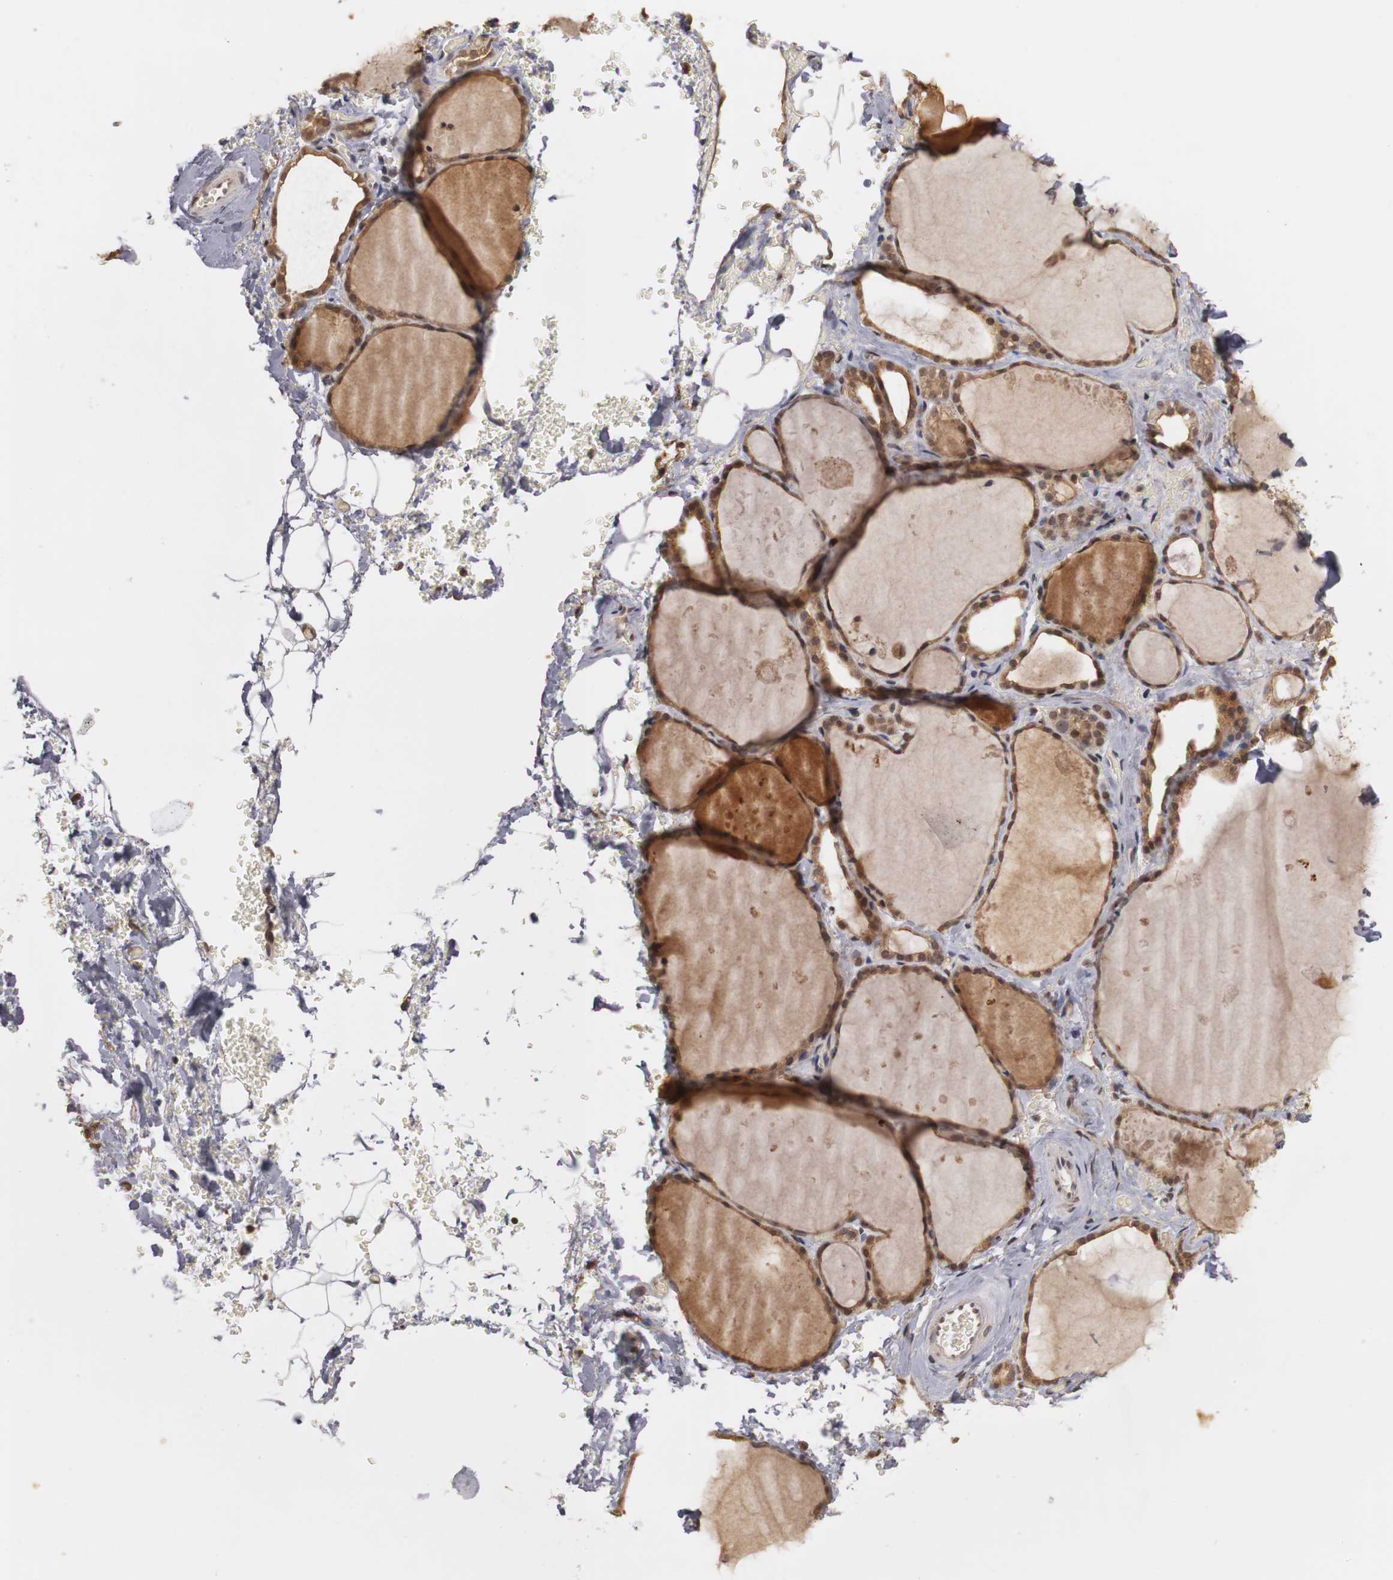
{"staining": {"intensity": "strong", "quantity": ">75%", "location": "cytoplasmic/membranous,nuclear"}, "tissue": "thyroid gland", "cell_type": "Glandular cells", "image_type": "normal", "snomed": [{"axis": "morphology", "description": "Normal tissue, NOS"}, {"axis": "topography", "description": "Thyroid gland"}], "caption": "Strong cytoplasmic/membranous,nuclear staining is identified in approximately >75% of glandular cells in benign thyroid gland. The staining is performed using DAB brown chromogen to label protein expression. The nuclei are counter-stained blue using hematoxylin.", "gene": "PLEKHA1", "patient": {"sex": "male", "age": 61}}